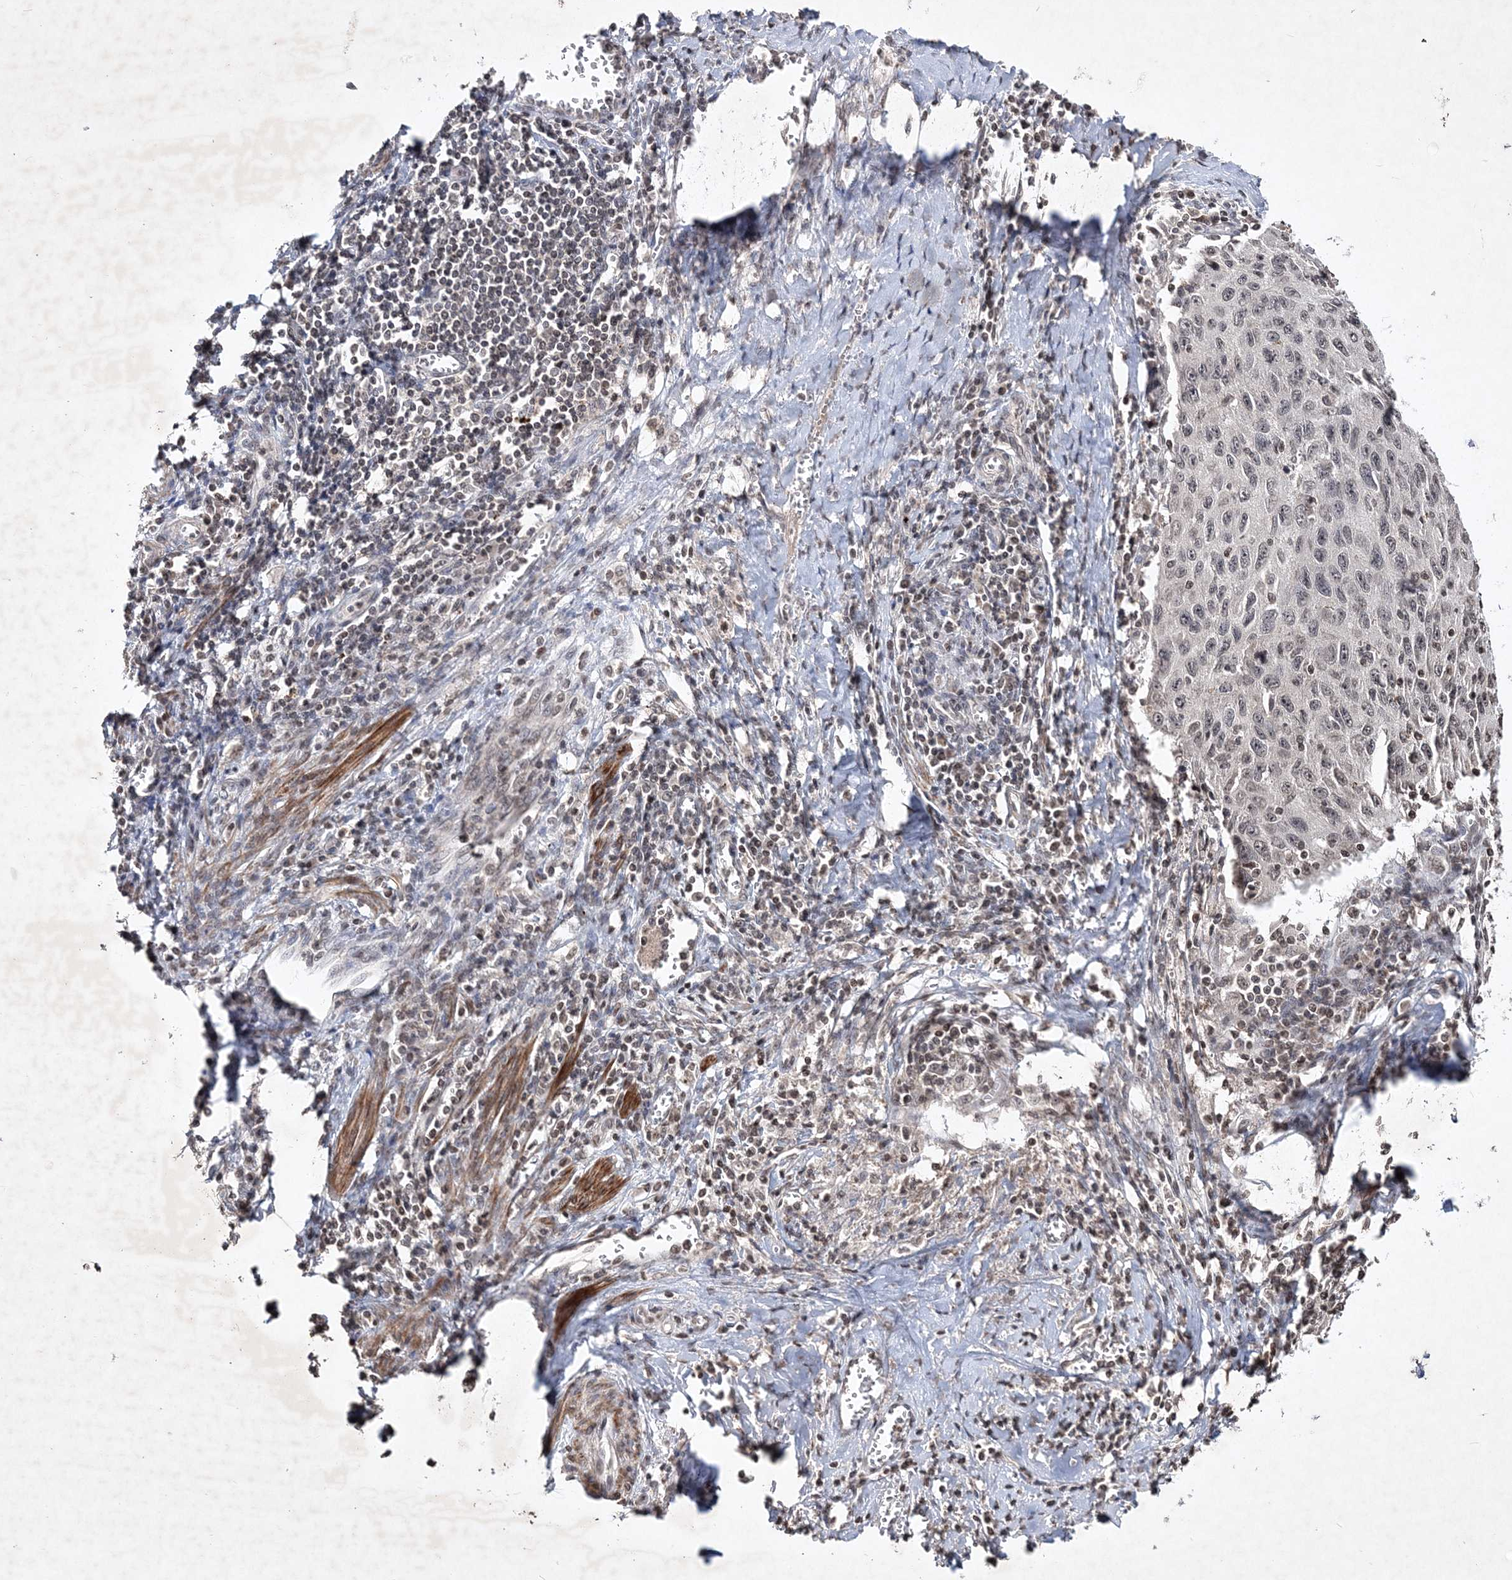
{"staining": {"intensity": "weak", "quantity": "25%-75%", "location": "nuclear"}, "tissue": "cervical cancer", "cell_type": "Tumor cells", "image_type": "cancer", "snomed": [{"axis": "morphology", "description": "Squamous cell carcinoma, NOS"}, {"axis": "topography", "description": "Cervix"}], "caption": "Approximately 25%-75% of tumor cells in cervical cancer display weak nuclear protein staining as visualized by brown immunohistochemical staining.", "gene": "SOWAHB", "patient": {"sex": "female", "age": 53}}